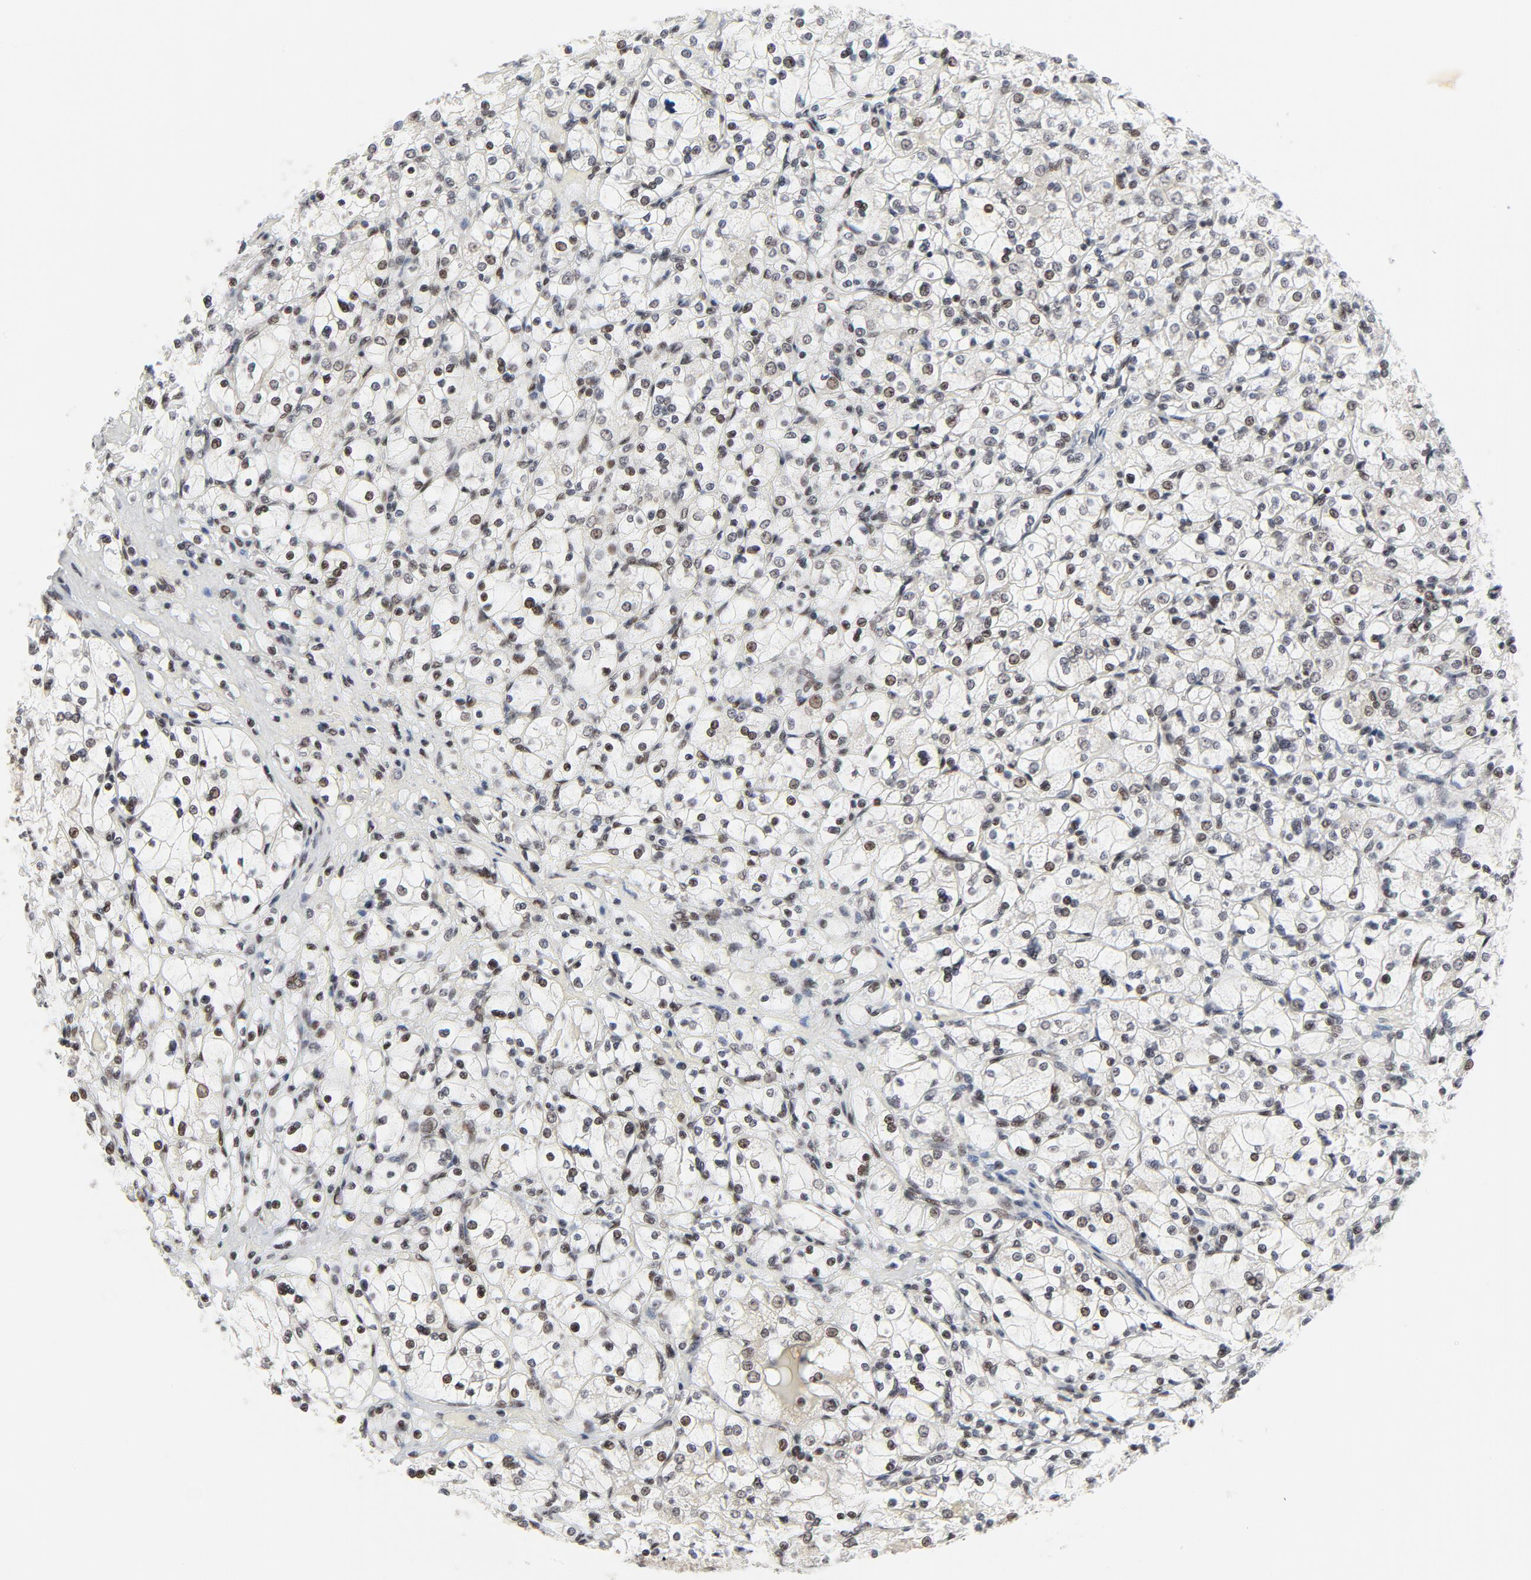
{"staining": {"intensity": "moderate", "quantity": "25%-75%", "location": "nuclear"}, "tissue": "renal cancer", "cell_type": "Tumor cells", "image_type": "cancer", "snomed": [{"axis": "morphology", "description": "Adenocarcinoma, NOS"}, {"axis": "topography", "description": "Kidney"}], "caption": "IHC photomicrograph of renal cancer (adenocarcinoma) stained for a protein (brown), which shows medium levels of moderate nuclear staining in approximately 25%-75% of tumor cells.", "gene": "ERCC1", "patient": {"sex": "female", "age": 83}}